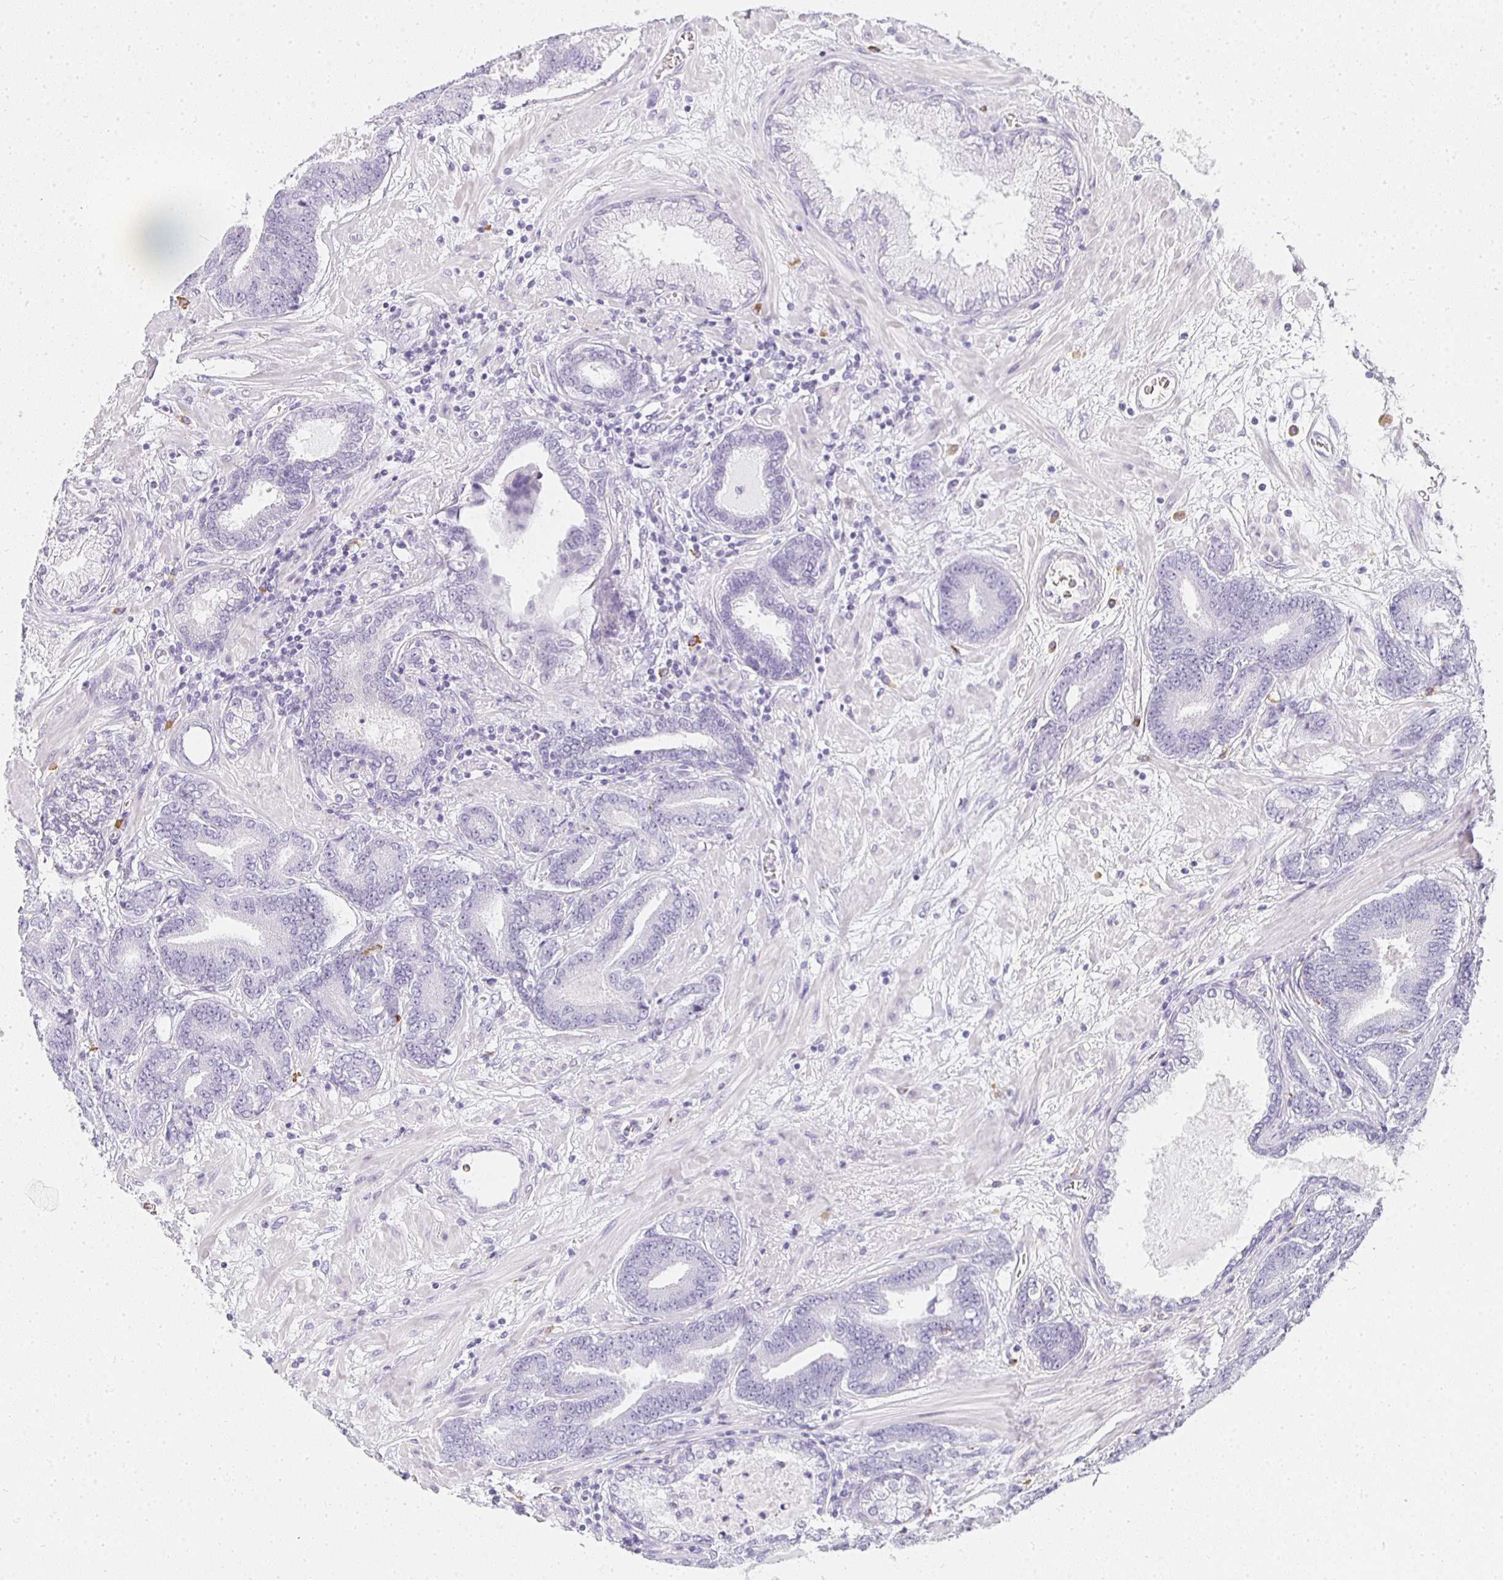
{"staining": {"intensity": "negative", "quantity": "none", "location": "none"}, "tissue": "prostate cancer", "cell_type": "Tumor cells", "image_type": "cancer", "snomed": [{"axis": "morphology", "description": "Adenocarcinoma, High grade"}, {"axis": "topography", "description": "Prostate"}], "caption": "A histopathology image of human prostate high-grade adenocarcinoma is negative for staining in tumor cells.", "gene": "TPSD1", "patient": {"sex": "male", "age": 62}}